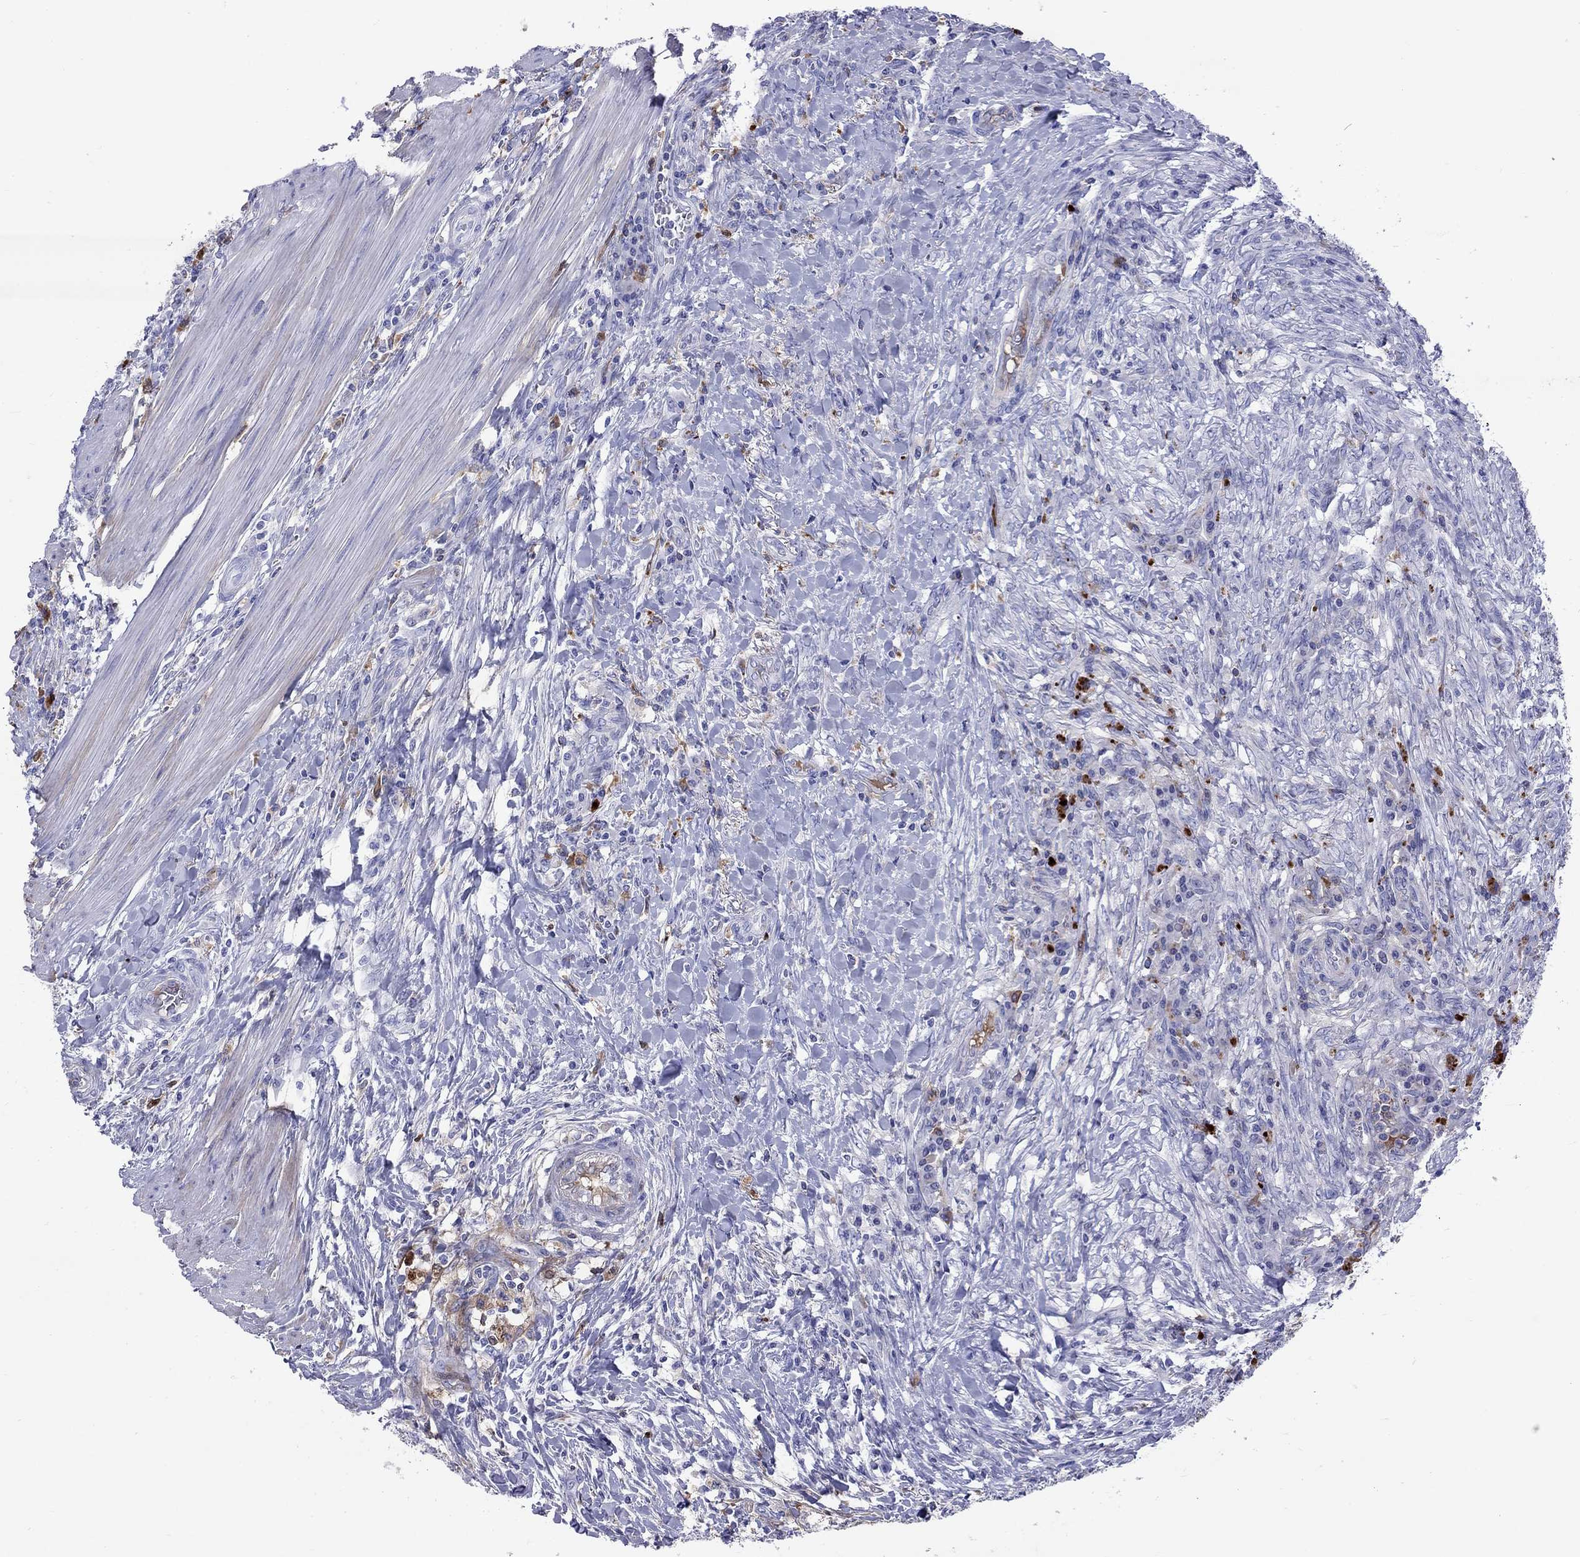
{"staining": {"intensity": "negative", "quantity": "none", "location": "none"}, "tissue": "colorectal cancer", "cell_type": "Tumor cells", "image_type": "cancer", "snomed": [{"axis": "morphology", "description": "Adenocarcinoma, NOS"}, {"axis": "topography", "description": "Colon"}], "caption": "A high-resolution photomicrograph shows immunohistochemistry (IHC) staining of colorectal adenocarcinoma, which shows no significant positivity in tumor cells. Brightfield microscopy of immunohistochemistry stained with DAB (brown) and hematoxylin (blue), captured at high magnification.", "gene": "SERPINA3", "patient": {"sex": "male", "age": 53}}